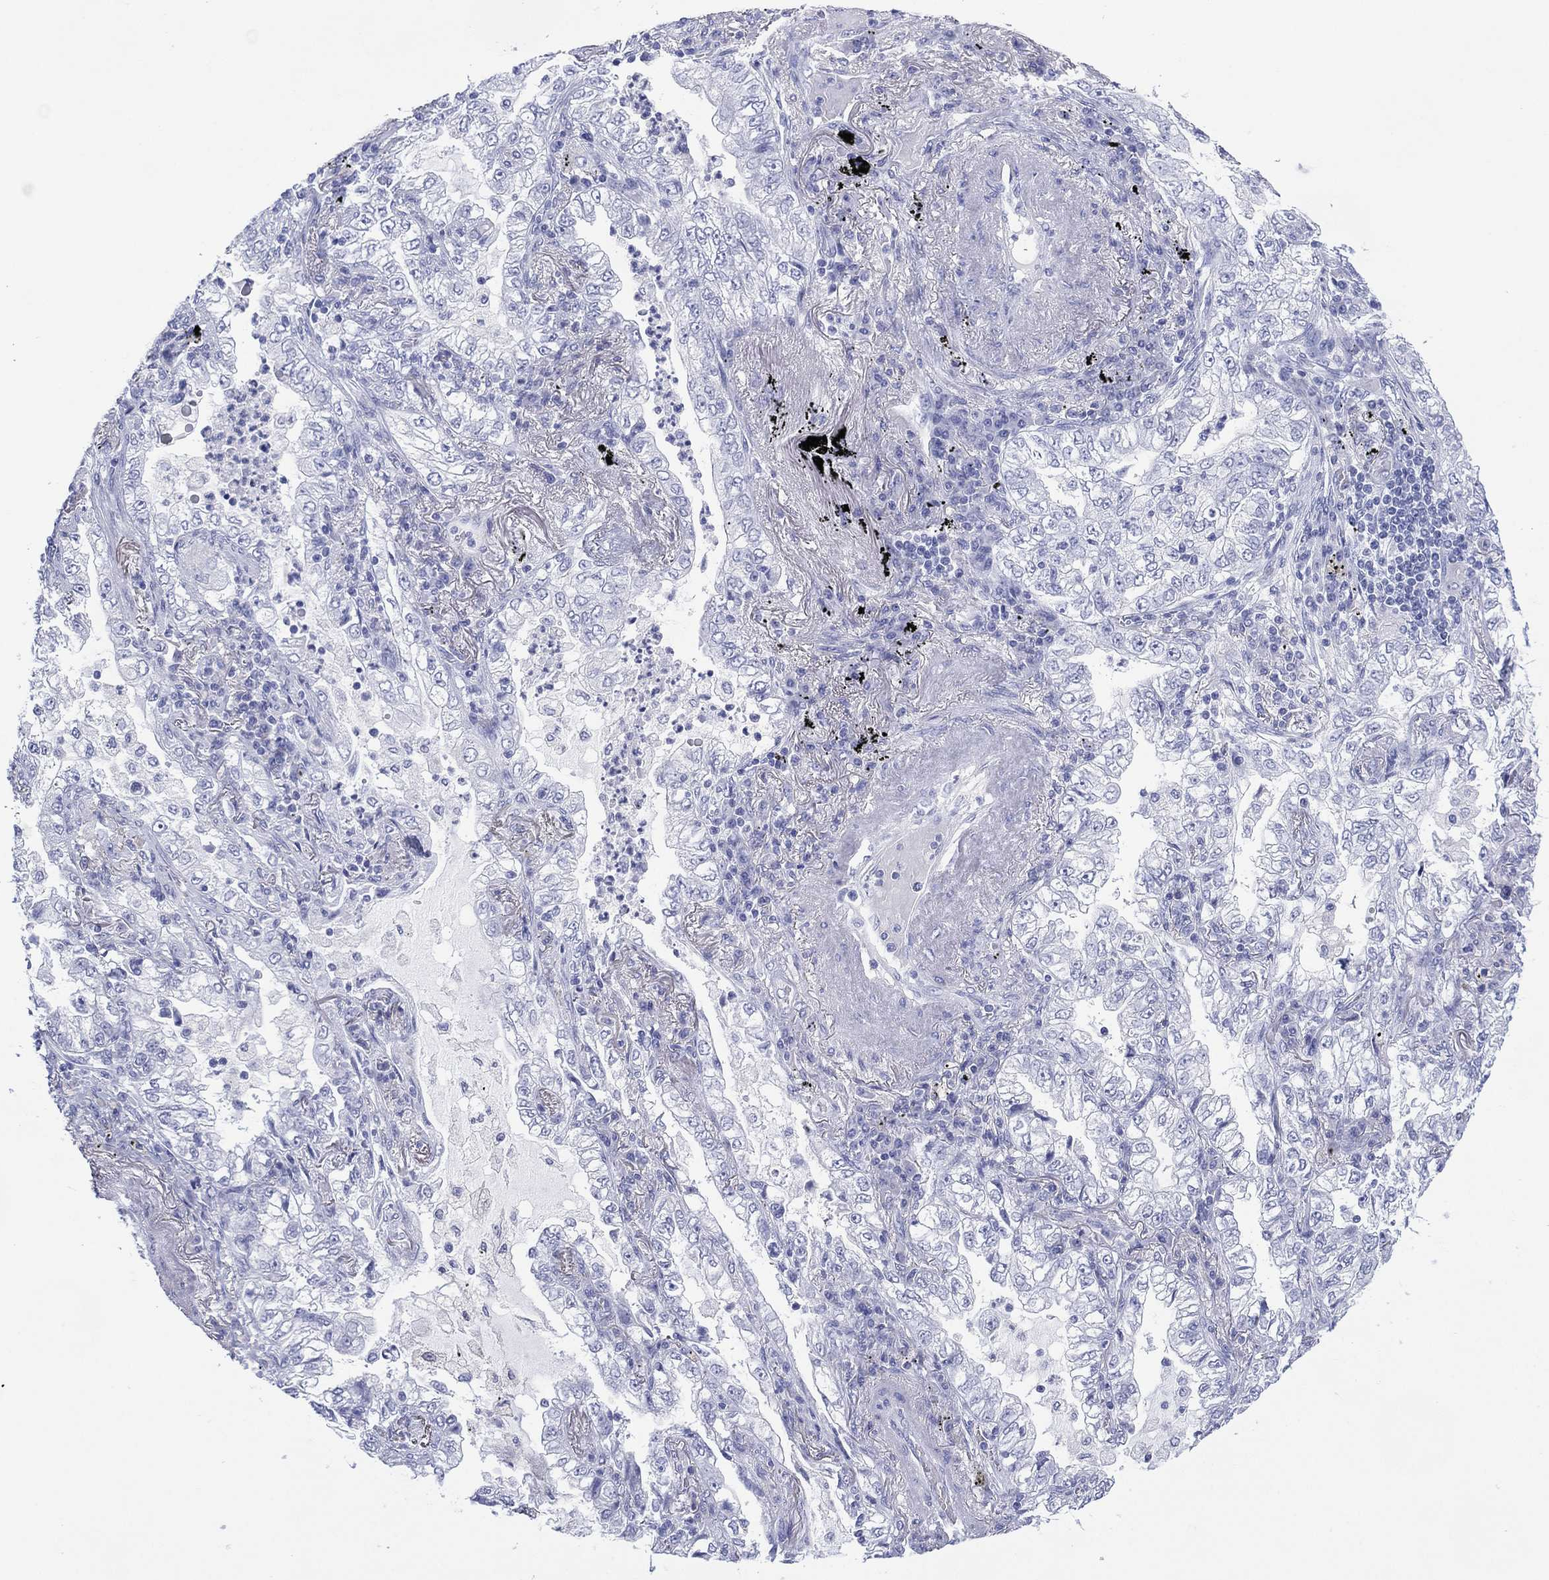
{"staining": {"intensity": "negative", "quantity": "none", "location": "none"}, "tissue": "lung cancer", "cell_type": "Tumor cells", "image_type": "cancer", "snomed": [{"axis": "morphology", "description": "Adenocarcinoma, NOS"}, {"axis": "topography", "description": "Lung"}], "caption": "Immunohistochemical staining of human lung adenocarcinoma displays no significant expression in tumor cells.", "gene": "DSG1", "patient": {"sex": "female", "age": 73}}